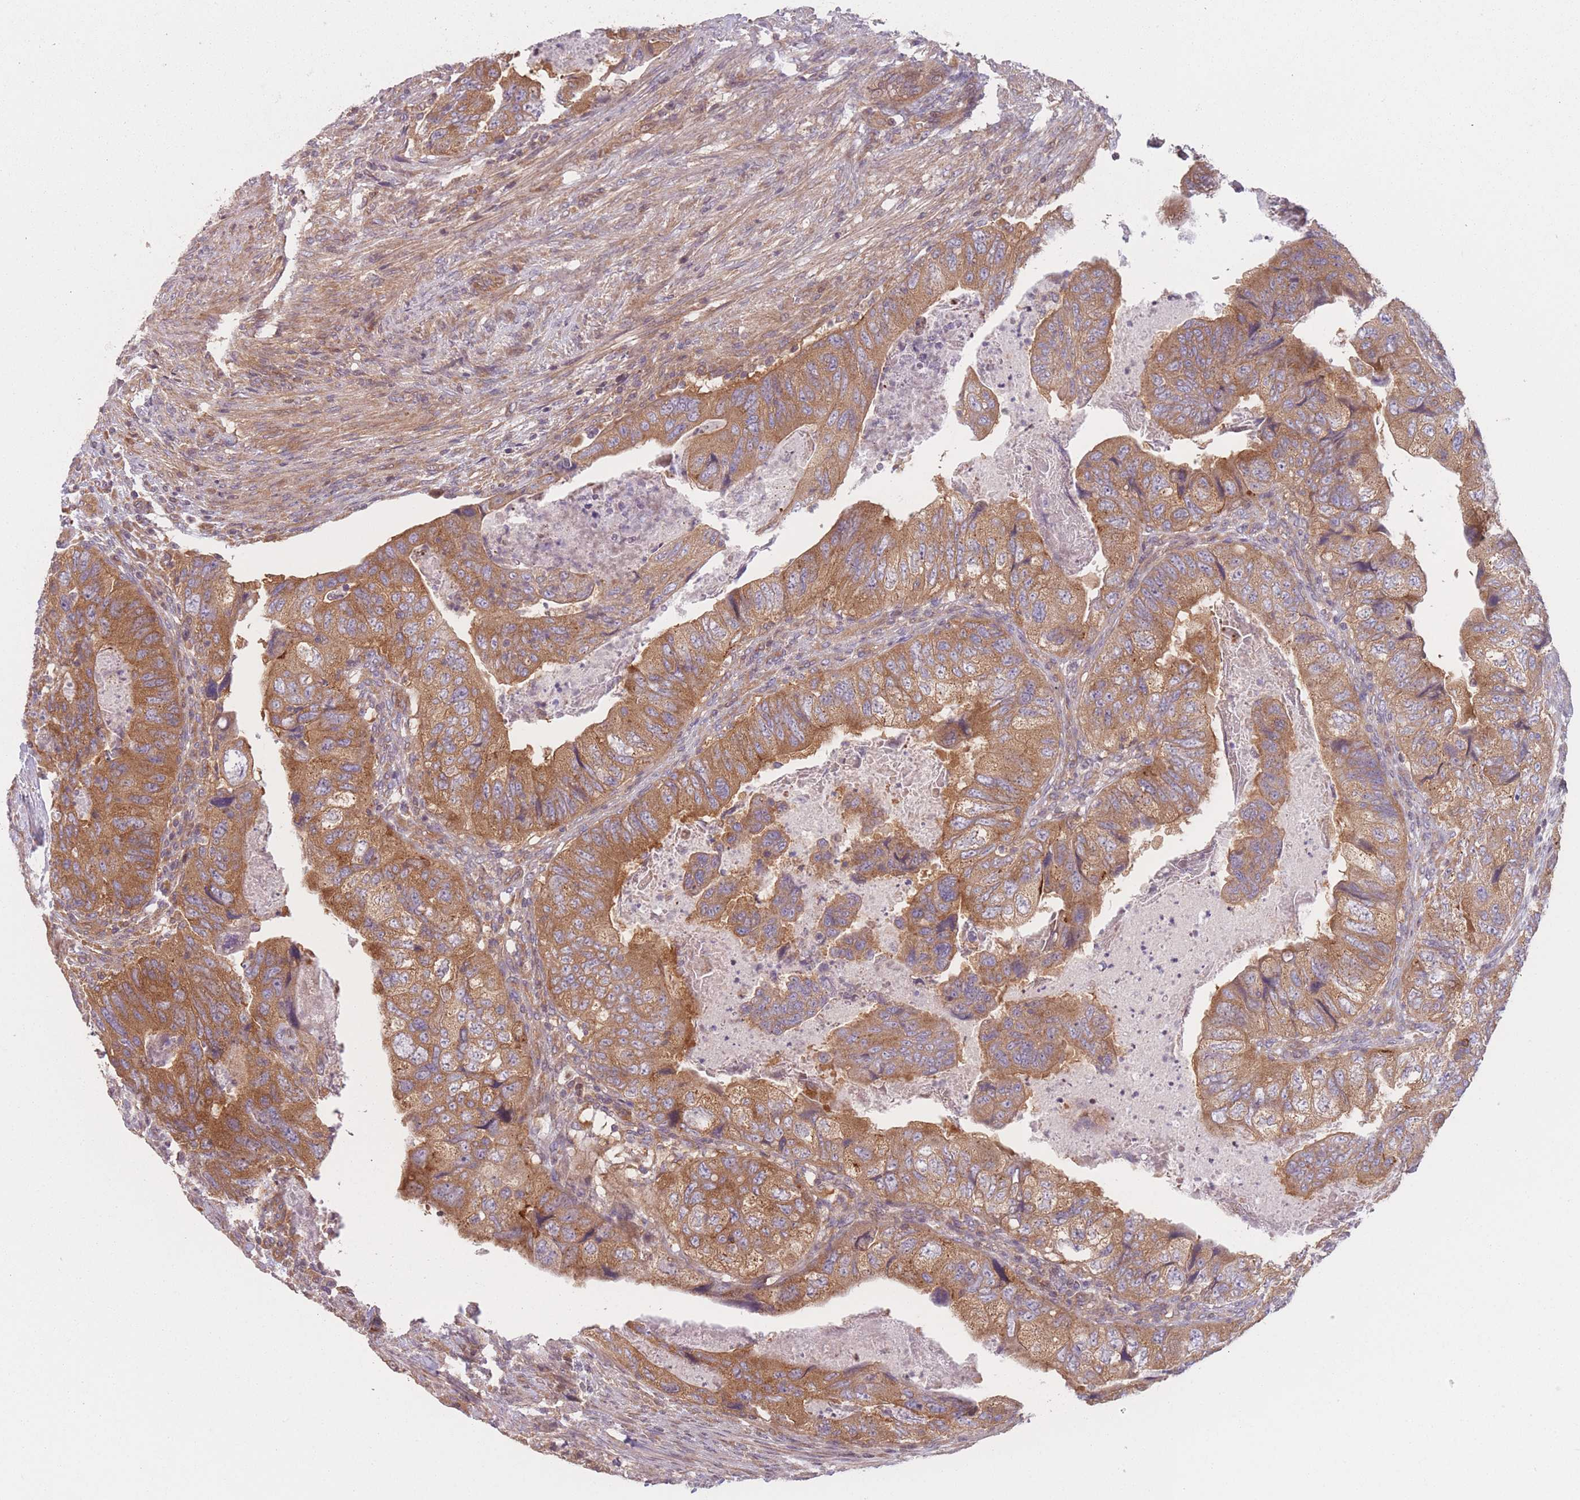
{"staining": {"intensity": "moderate", "quantity": ">75%", "location": "cytoplasmic/membranous"}, "tissue": "colorectal cancer", "cell_type": "Tumor cells", "image_type": "cancer", "snomed": [{"axis": "morphology", "description": "Adenocarcinoma, NOS"}, {"axis": "topography", "description": "Rectum"}], "caption": "Colorectal cancer stained with immunohistochemistry demonstrates moderate cytoplasmic/membranous staining in about >75% of tumor cells. Nuclei are stained in blue.", "gene": "WASHC2A", "patient": {"sex": "male", "age": 63}}